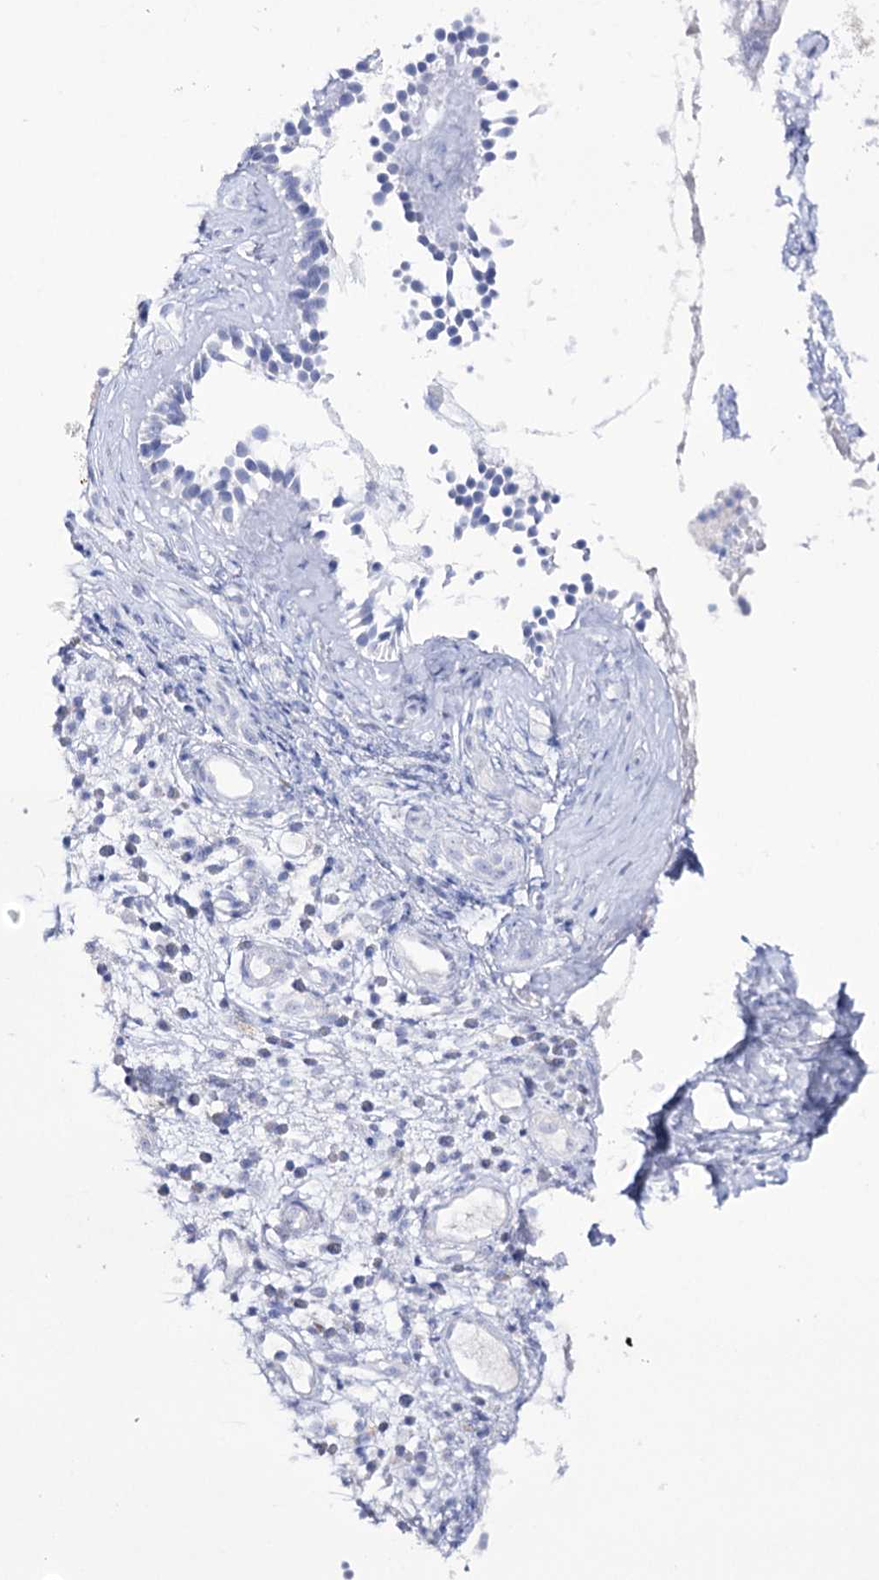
{"staining": {"intensity": "negative", "quantity": "none", "location": "none"}, "tissue": "nasopharynx", "cell_type": "Respiratory epithelial cells", "image_type": "normal", "snomed": [{"axis": "morphology", "description": "Normal tissue, NOS"}, {"axis": "morphology", "description": "Inflammation, NOS"}, {"axis": "topography", "description": "Nasopharynx"}], "caption": "The immunohistochemistry (IHC) histopathology image has no significant positivity in respiratory epithelial cells of nasopharynx. (Stains: DAB (3,3'-diaminobenzidine) immunohistochemistry (IHC) with hematoxylin counter stain, Microscopy: brightfield microscopy at high magnification).", "gene": "NAGLU", "patient": {"sex": "male", "age": 29}}